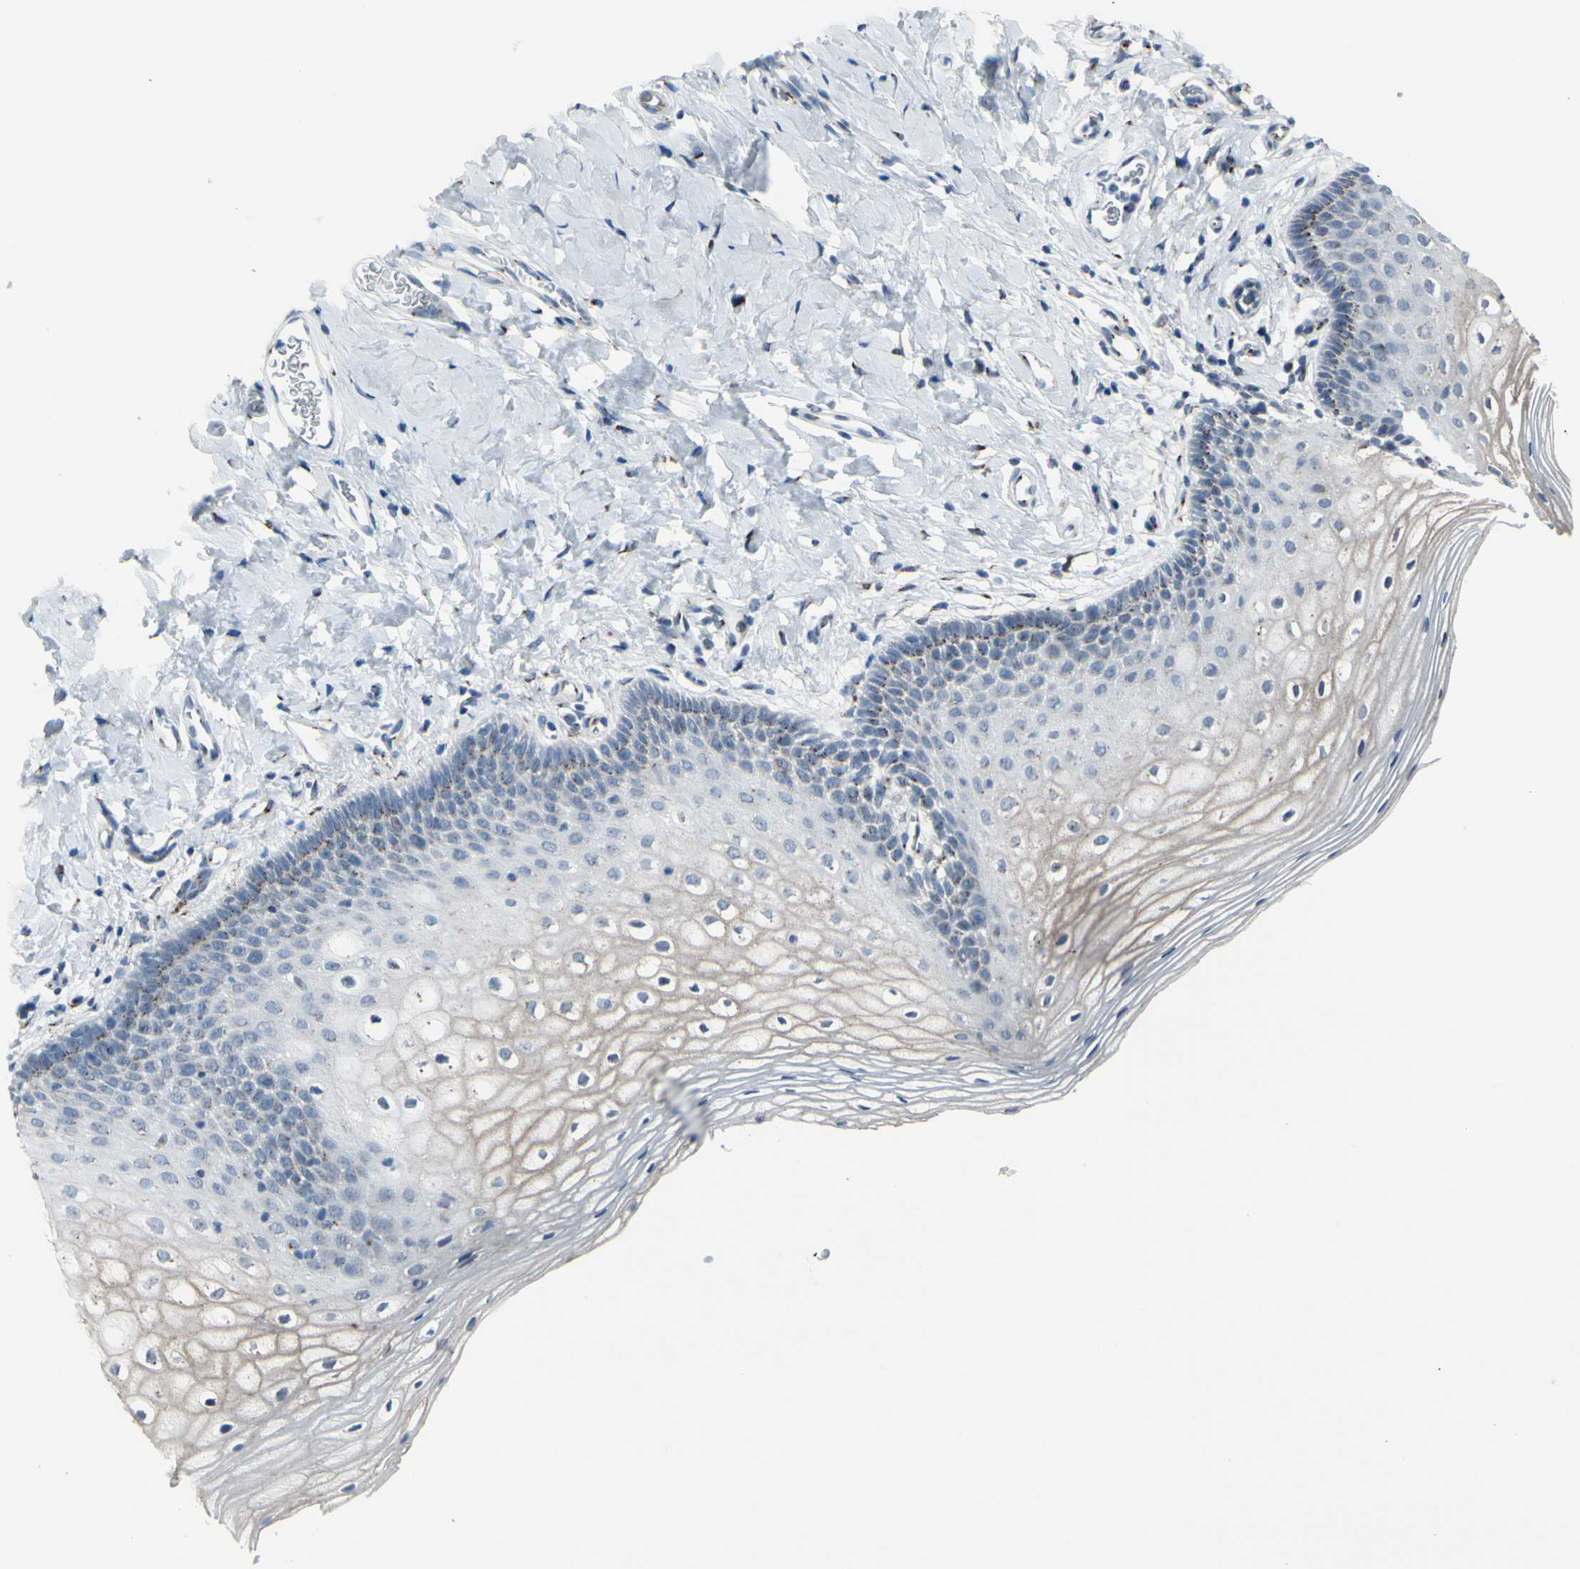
{"staining": {"intensity": "moderate", "quantity": "25%-75%", "location": "cytoplasmic/membranous"}, "tissue": "vagina", "cell_type": "Squamous epithelial cells", "image_type": "normal", "snomed": [{"axis": "morphology", "description": "Normal tissue, NOS"}, {"axis": "topography", "description": "Vagina"}], "caption": "Immunohistochemistry (IHC) photomicrograph of normal human vagina stained for a protein (brown), which reveals medium levels of moderate cytoplasmic/membranous positivity in about 25%-75% of squamous epithelial cells.", "gene": "GLG1", "patient": {"sex": "female", "age": 55}}